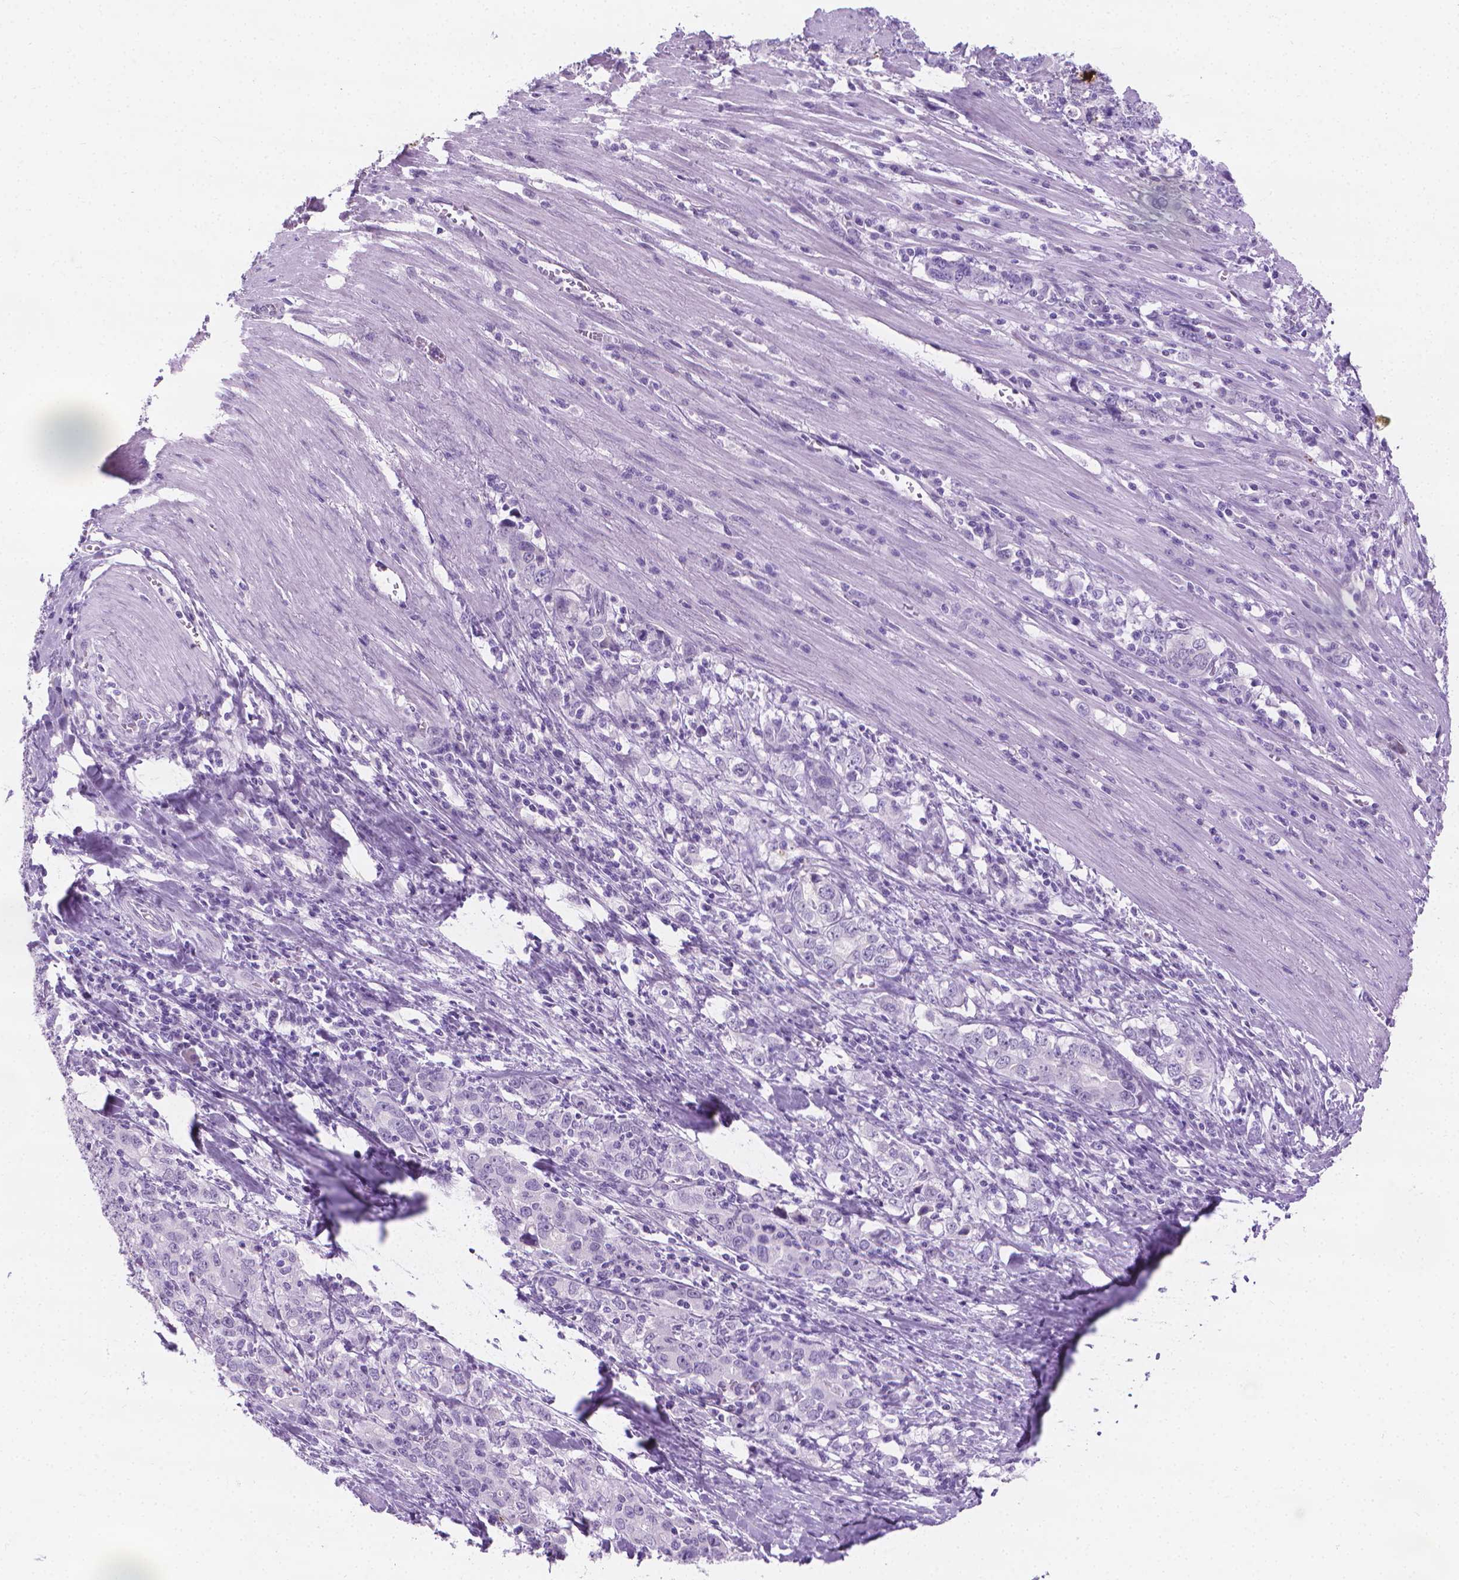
{"staining": {"intensity": "negative", "quantity": "none", "location": "none"}, "tissue": "stomach cancer", "cell_type": "Tumor cells", "image_type": "cancer", "snomed": [{"axis": "morphology", "description": "Adenocarcinoma, NOS"}, {"axis": "topography", "description": "Stomach, lower"}], "caption": "Immunohistochemistry of human stomach adenocarcinoma reveals no positivity in tumor cells.", "gene": "CFAP52", "patient": {"sex": "female", "age": 72}}